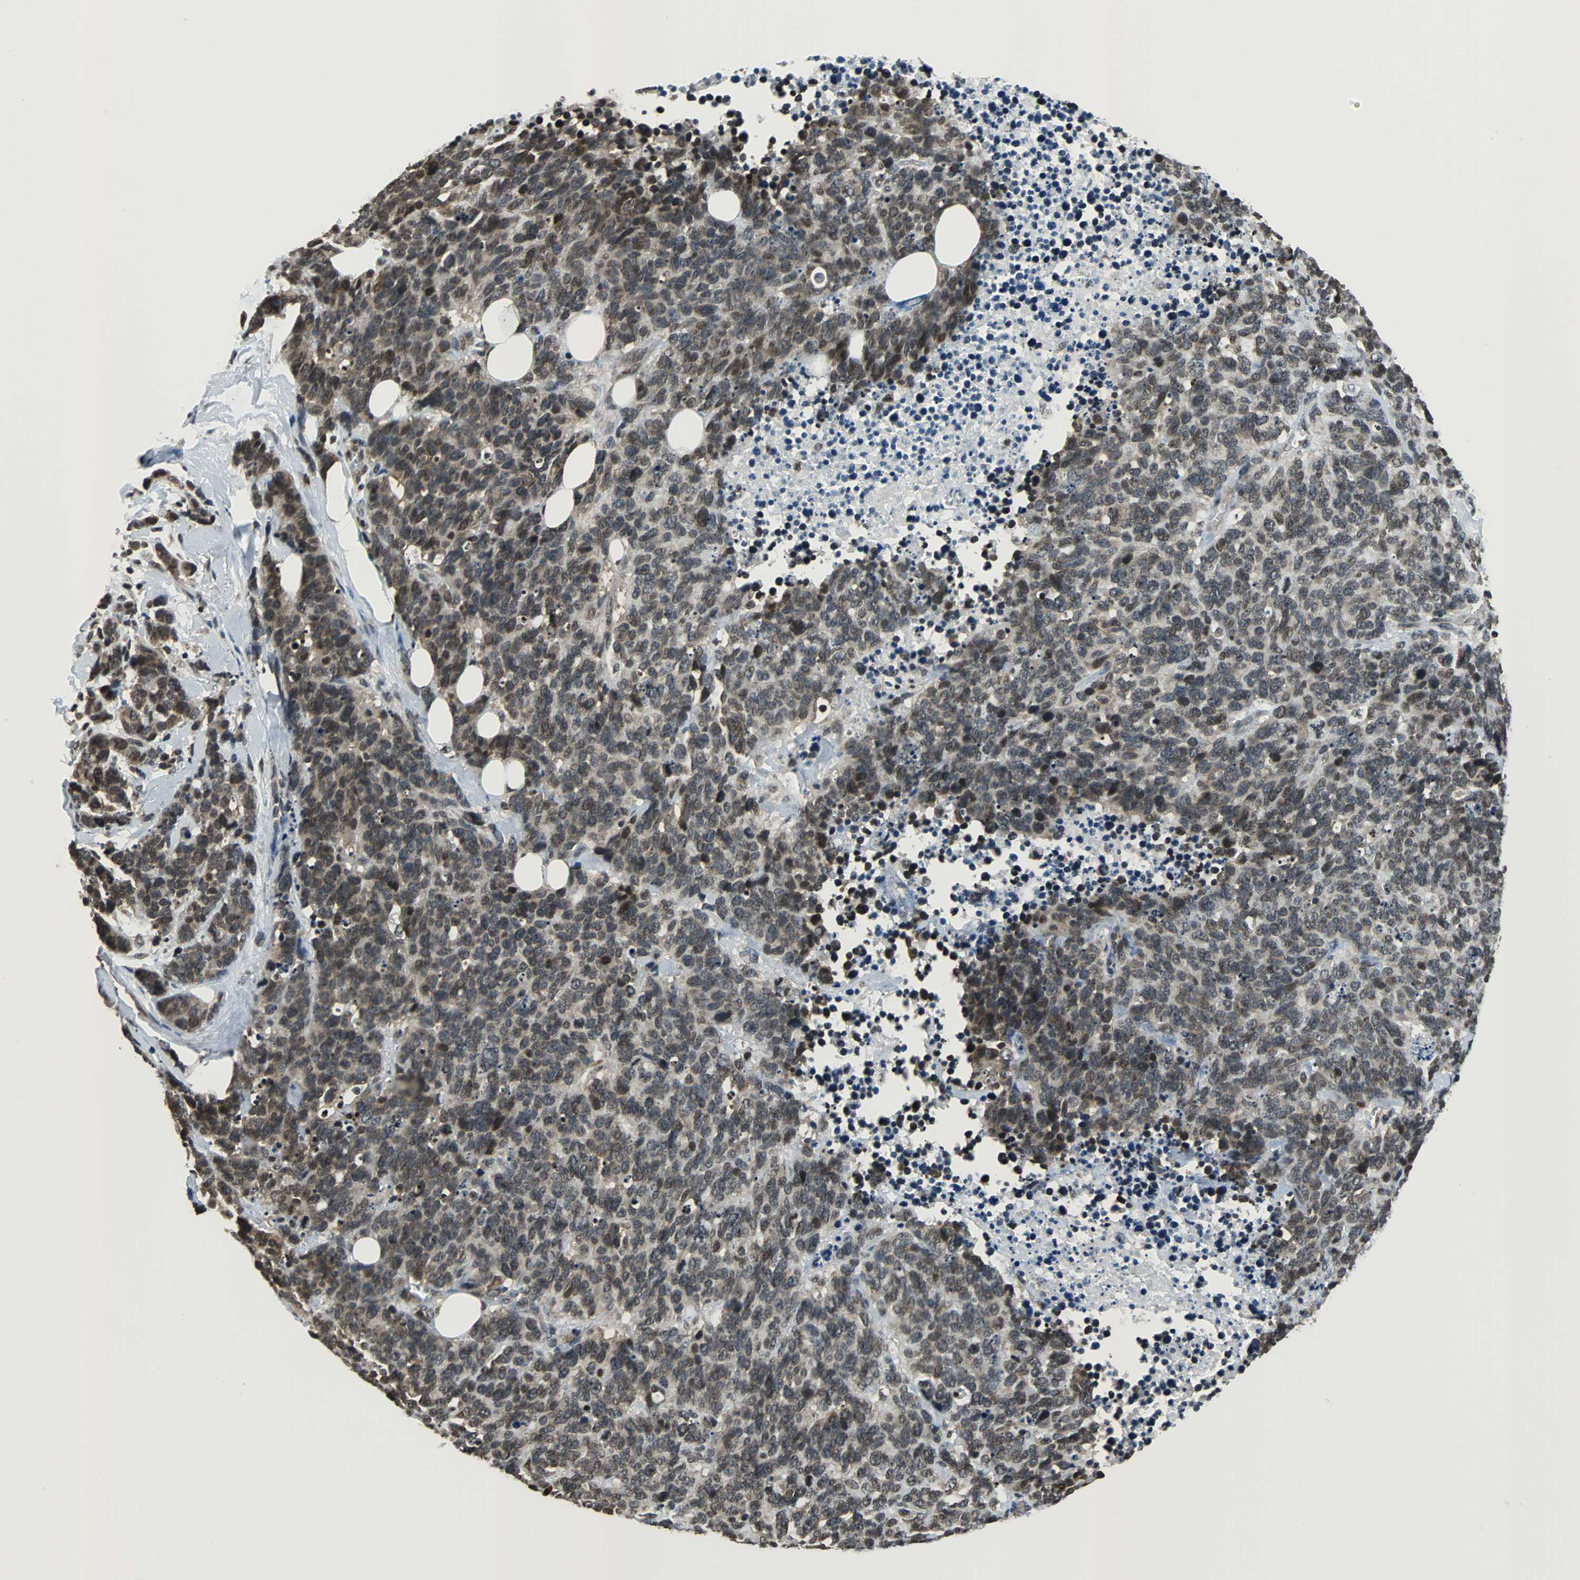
{"staining": {"intensity": "moderate", "quantity": ">75%", "location": "cytoplasmic/membranous,nuclear"}, "tissue": "lung cancer", "cell_type": "Tumor cells", "image_type": "cancer", "snomed": [{"axis": "morphology", "description": "Neoplasm, malignant, NOS"}, {"axis": "topography", "description": "Lung"}], "caption": "A photomicrograph of human lung malignant neoplasm stained for a protein demonstrates moderate cytoplasmic/membranous and nuclear brown staining in tumor cells.", "gene": "REST", "patient": {"sex": "female", "age": 58}}